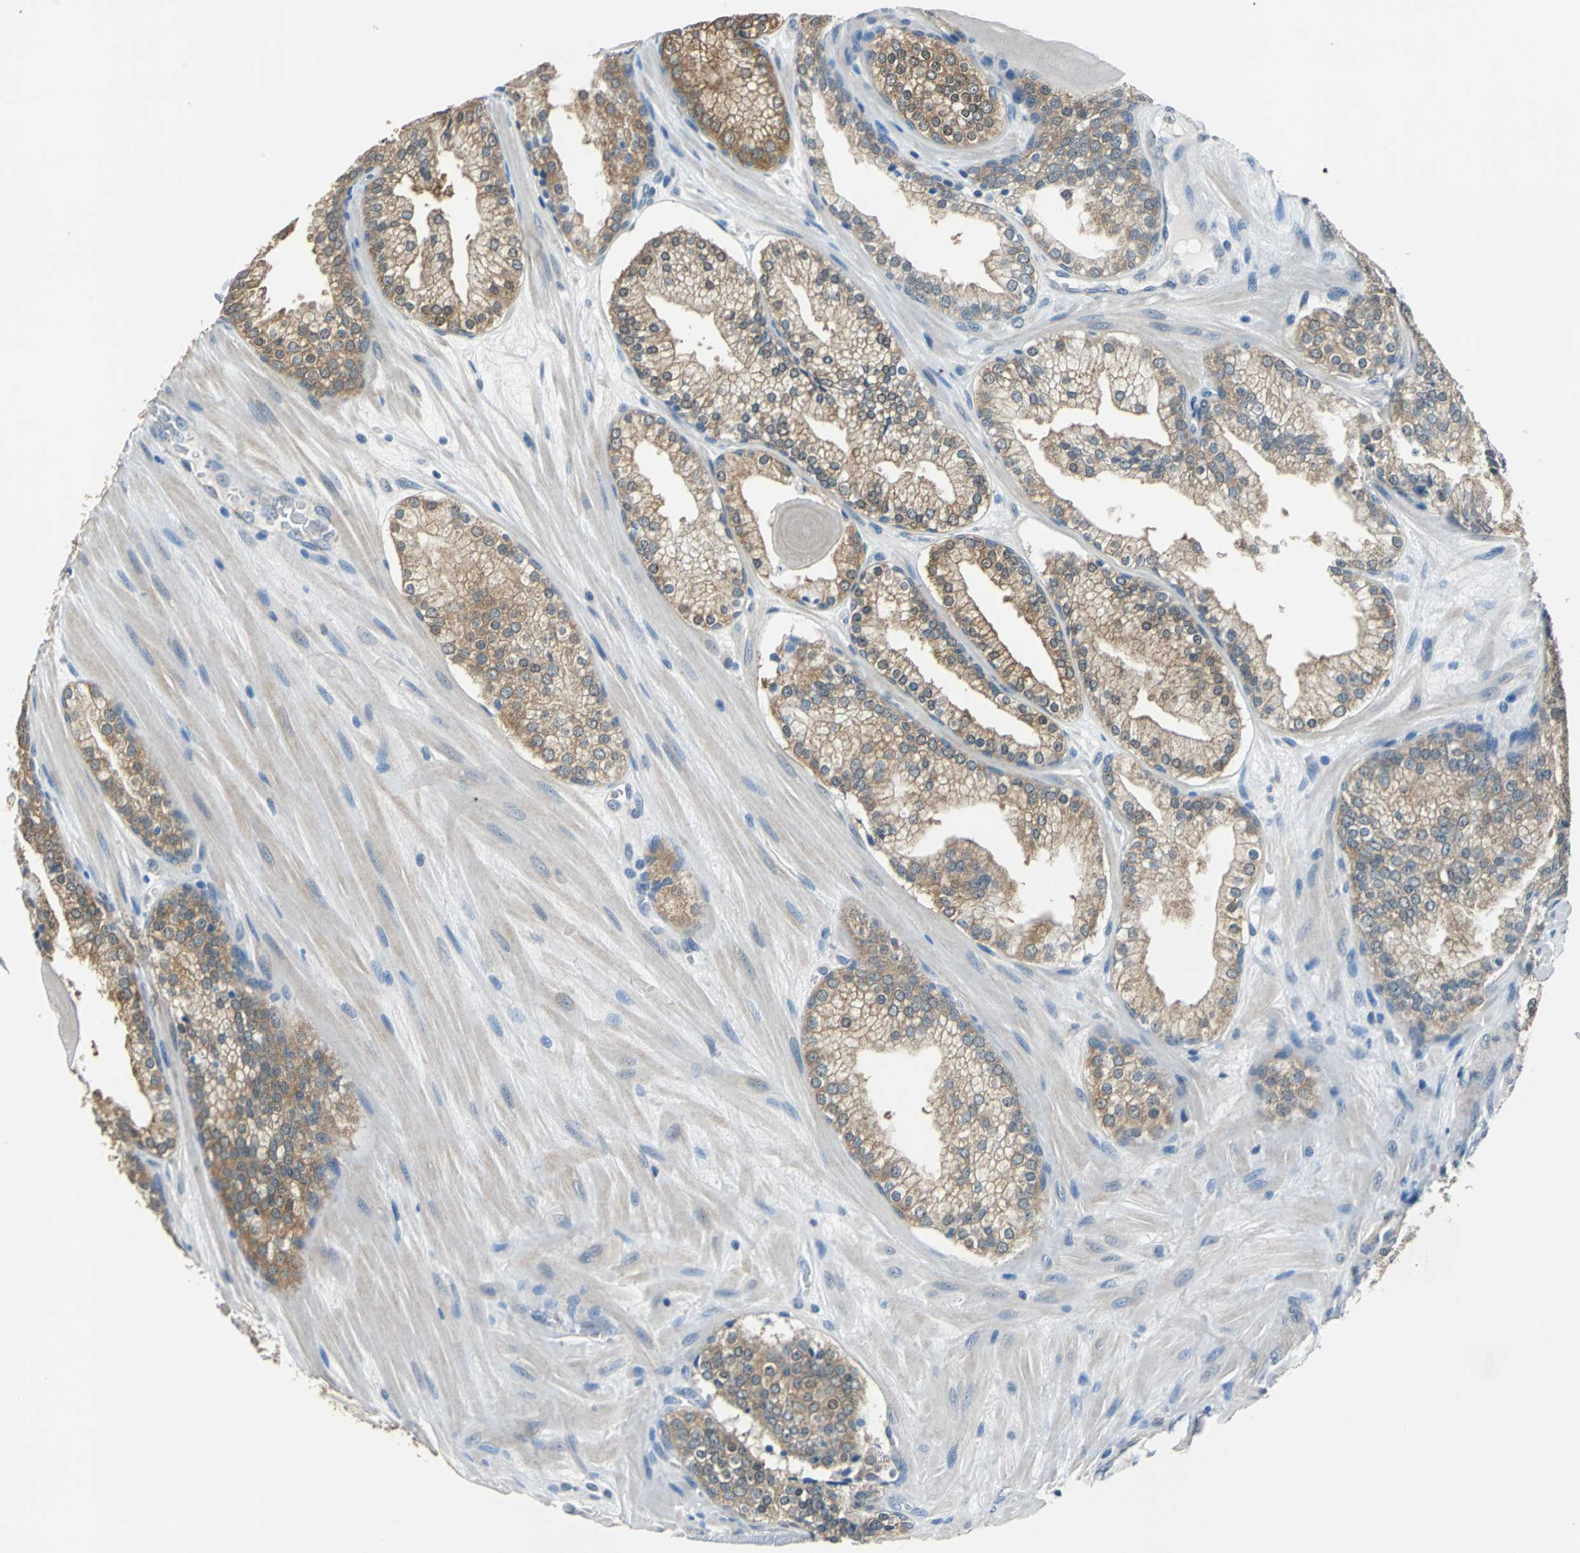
{"staining": {"intensity": "moderate", "quantity": ">75%", "location": "cytoplasmic/membranous"}, "tissue": "prostate cancer", "cell_type": "Tumor cells", "image_type": "cancer", "snomed": [{"axis": "morphology", "description": "Adenocarcinoma, High grade"}, {"axis": "topography", "description": "Prostate"}], "caption": "Tumor cells show medium levels of moderate cytoplasmic/membranous expression in approximately >75% of cells in prostate cancer. (IHC, brightfield microscopy, high magnification).", "gene": "FKBP4", "patient": {"sex": "male", "age": 68}}